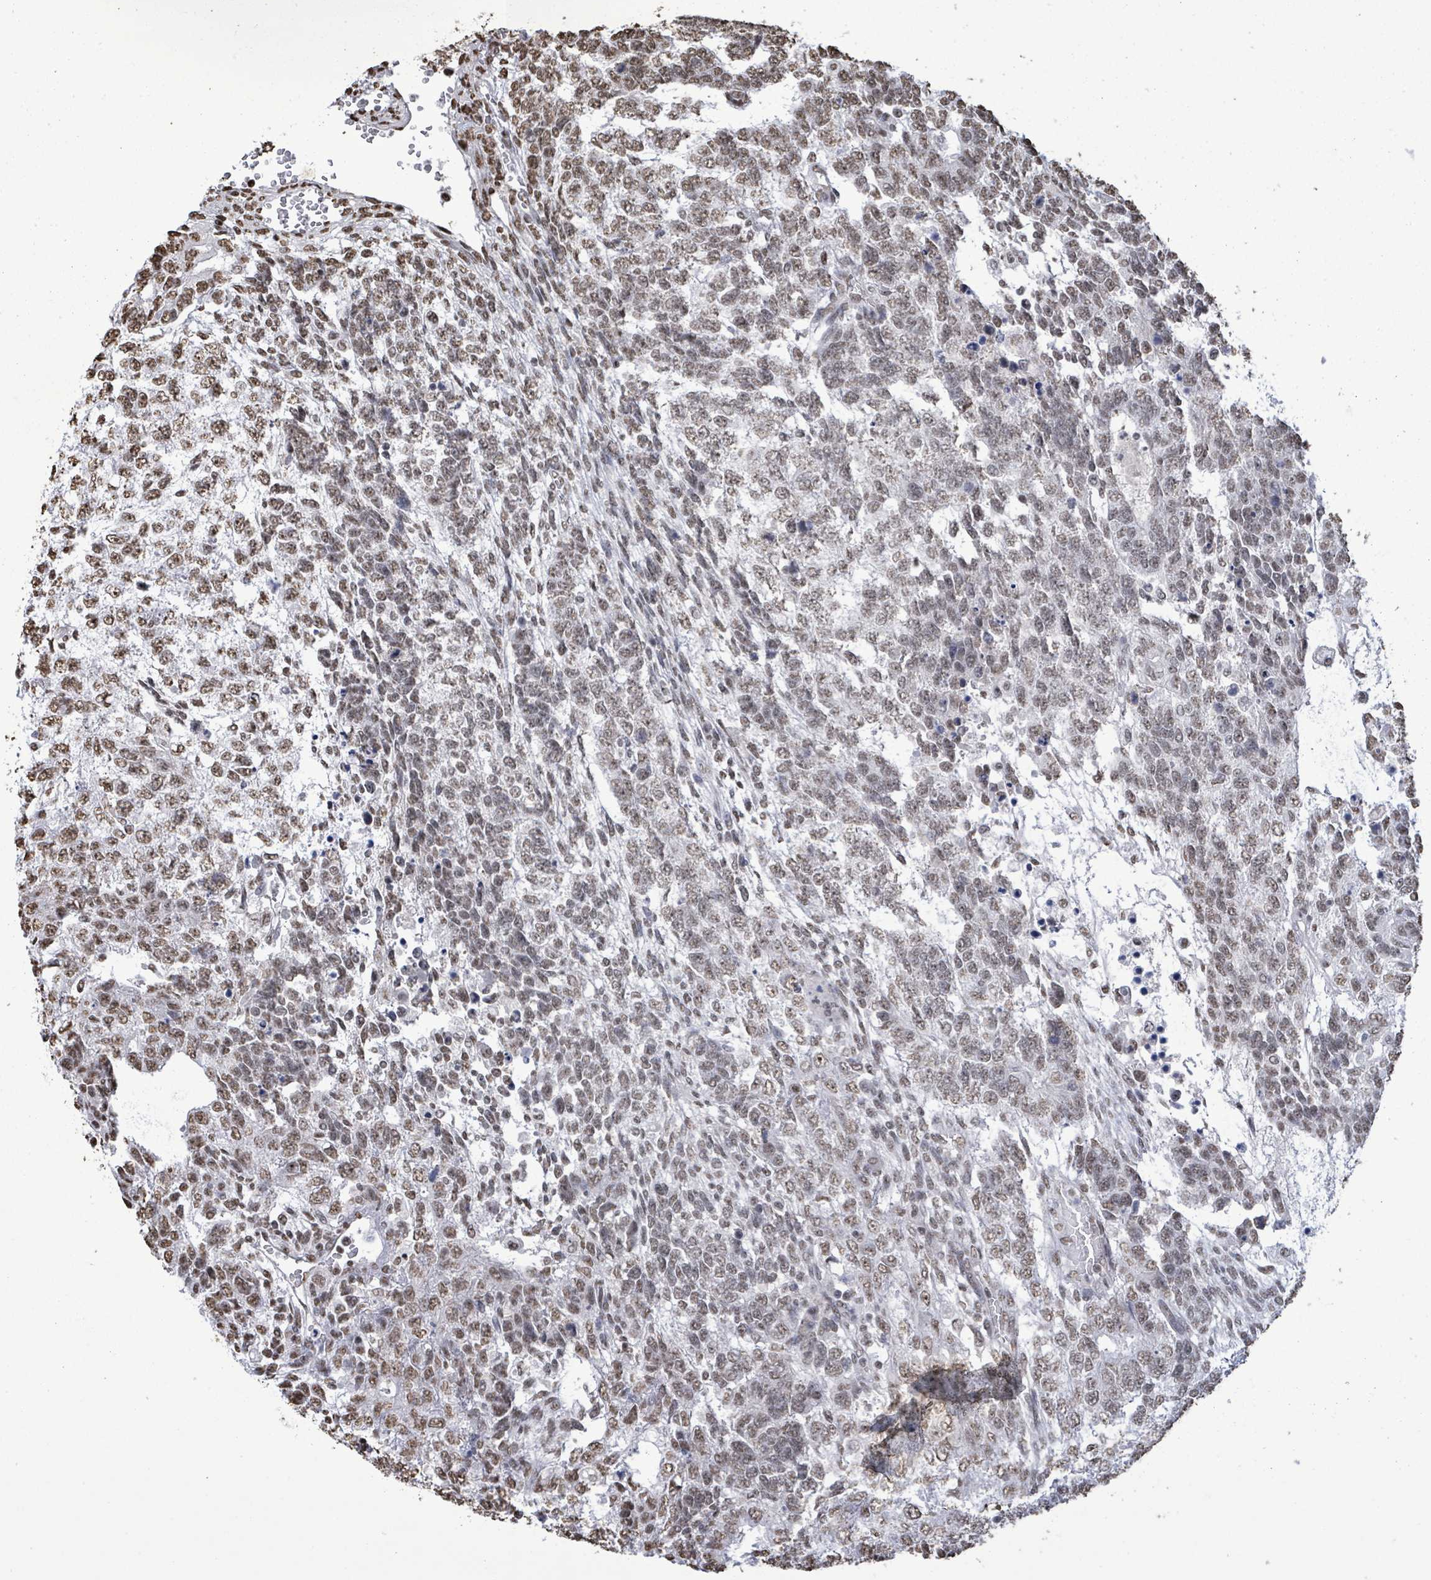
{"staining": {"intensity": "weak", "quantity": ">75%", "location": "nuclear"}, "tissue": "testis cancer", "cell_type": "Tumor cells", "image_type": "cancer", "snomed": [{"axis": "morphology", "description": "Carcinoma, Embryonal, NOS"}, {"axis": "topography", "description": "Testis"}], "caption": "IHC of embryonal carcinoma (testis) shows low levels of weak nuclear expression in about >75% of tumor cells.", "gene": "SAMD14", "patient": {"sex": "male", "age": 23}}